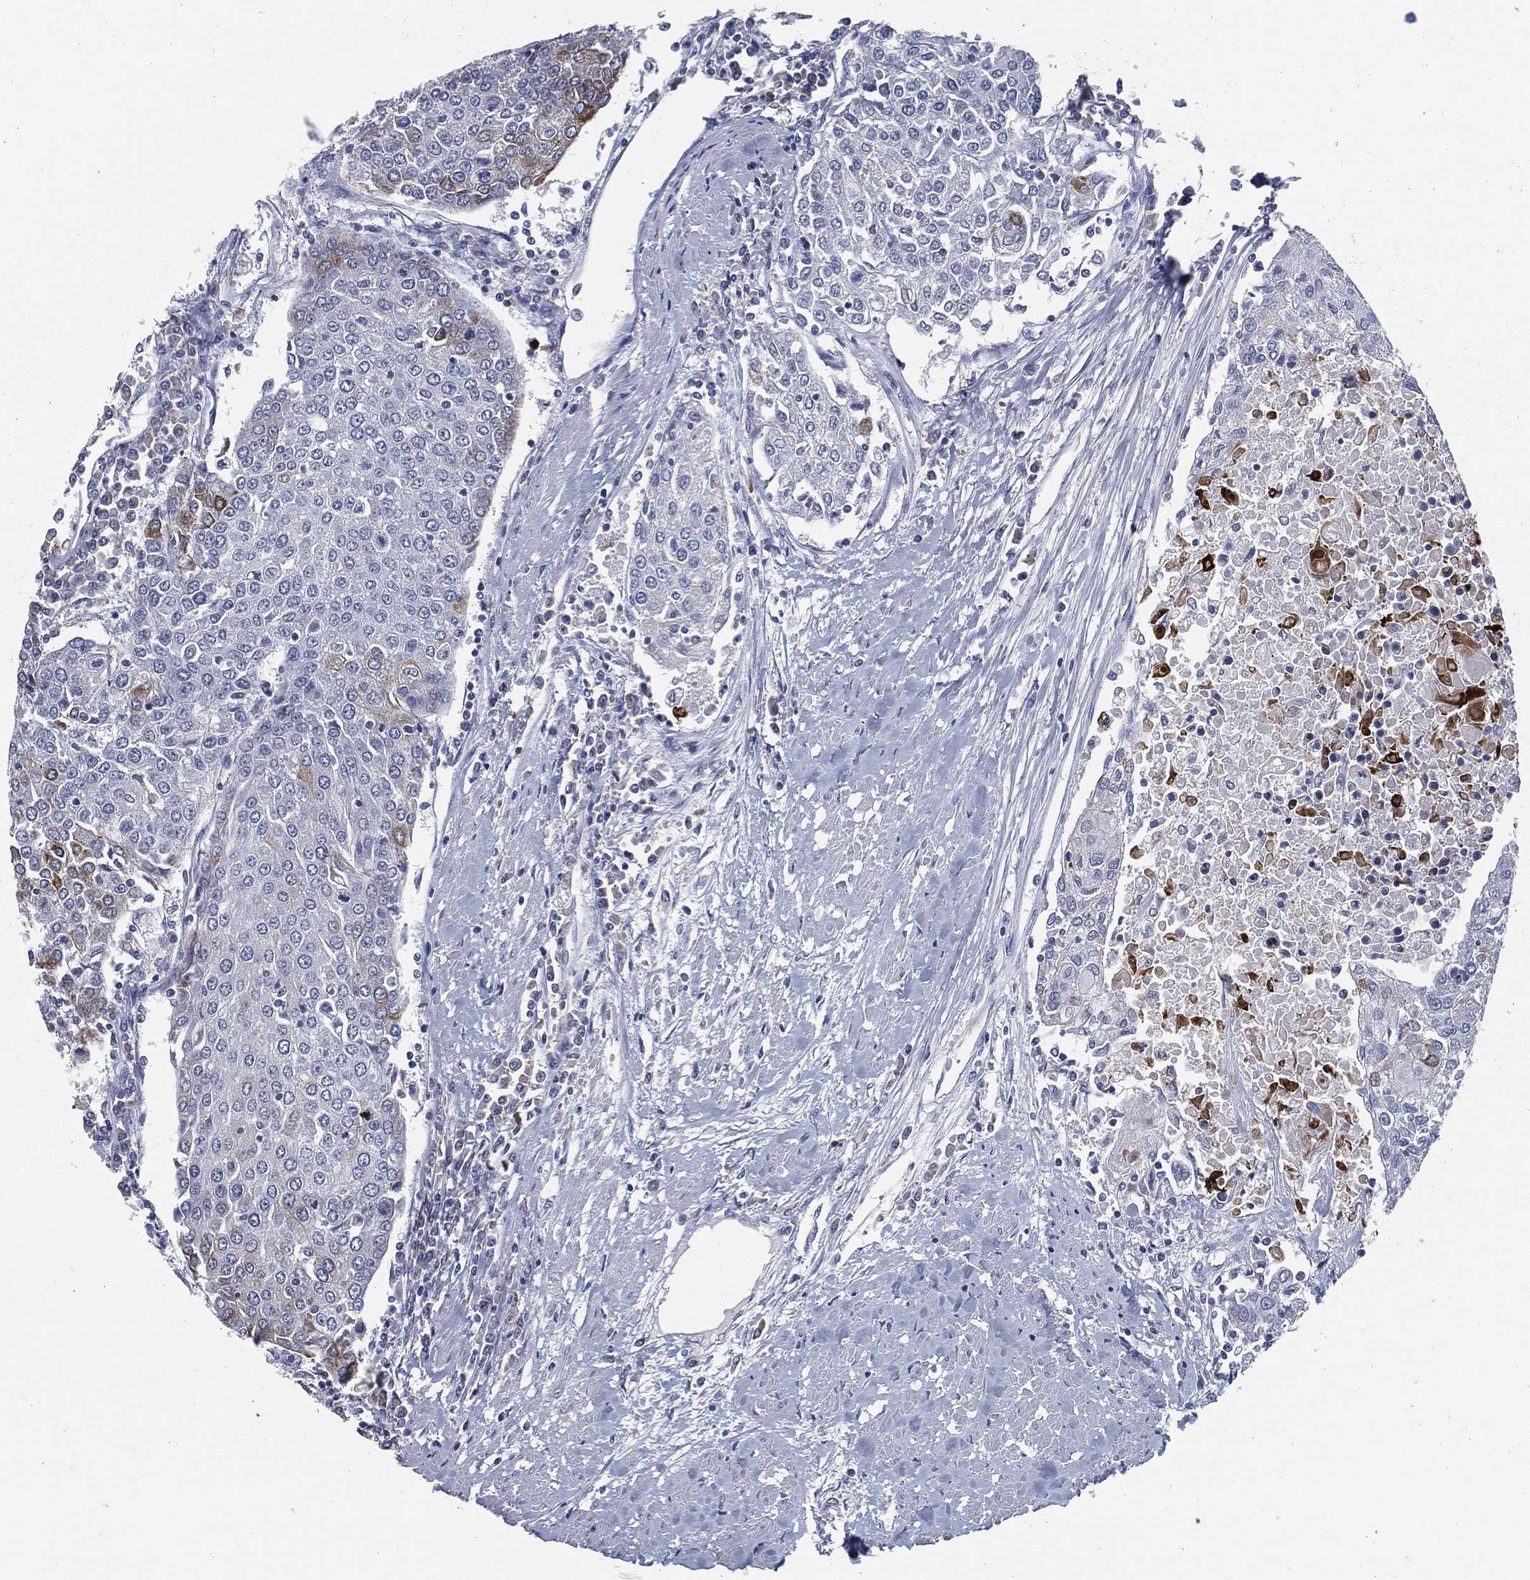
{"staining": {"intensity": "moderate", "quantity": "<25%", "location": "cytoplasmic/membranous"}, "tissue": "urothelial cancer", "cell_type": "Tumor cells", "image_type": "cancer", "snomed": [{"axis": "morphology", "description": "Urothelial carcinoma, High grade"}, {"axis": "topography", "description": "Urinary bladder"}], "caption": "A high-resolution photomicrograph shows immunohistochemistry staining of urothelial cancer, which demonstrates moderate cytoplasmic/membranous positivity in about <25% of tumor cells. Nuclei are stained in blue.", "gene": "PROM1", "patient": {"sex": "female", "age": 85}}